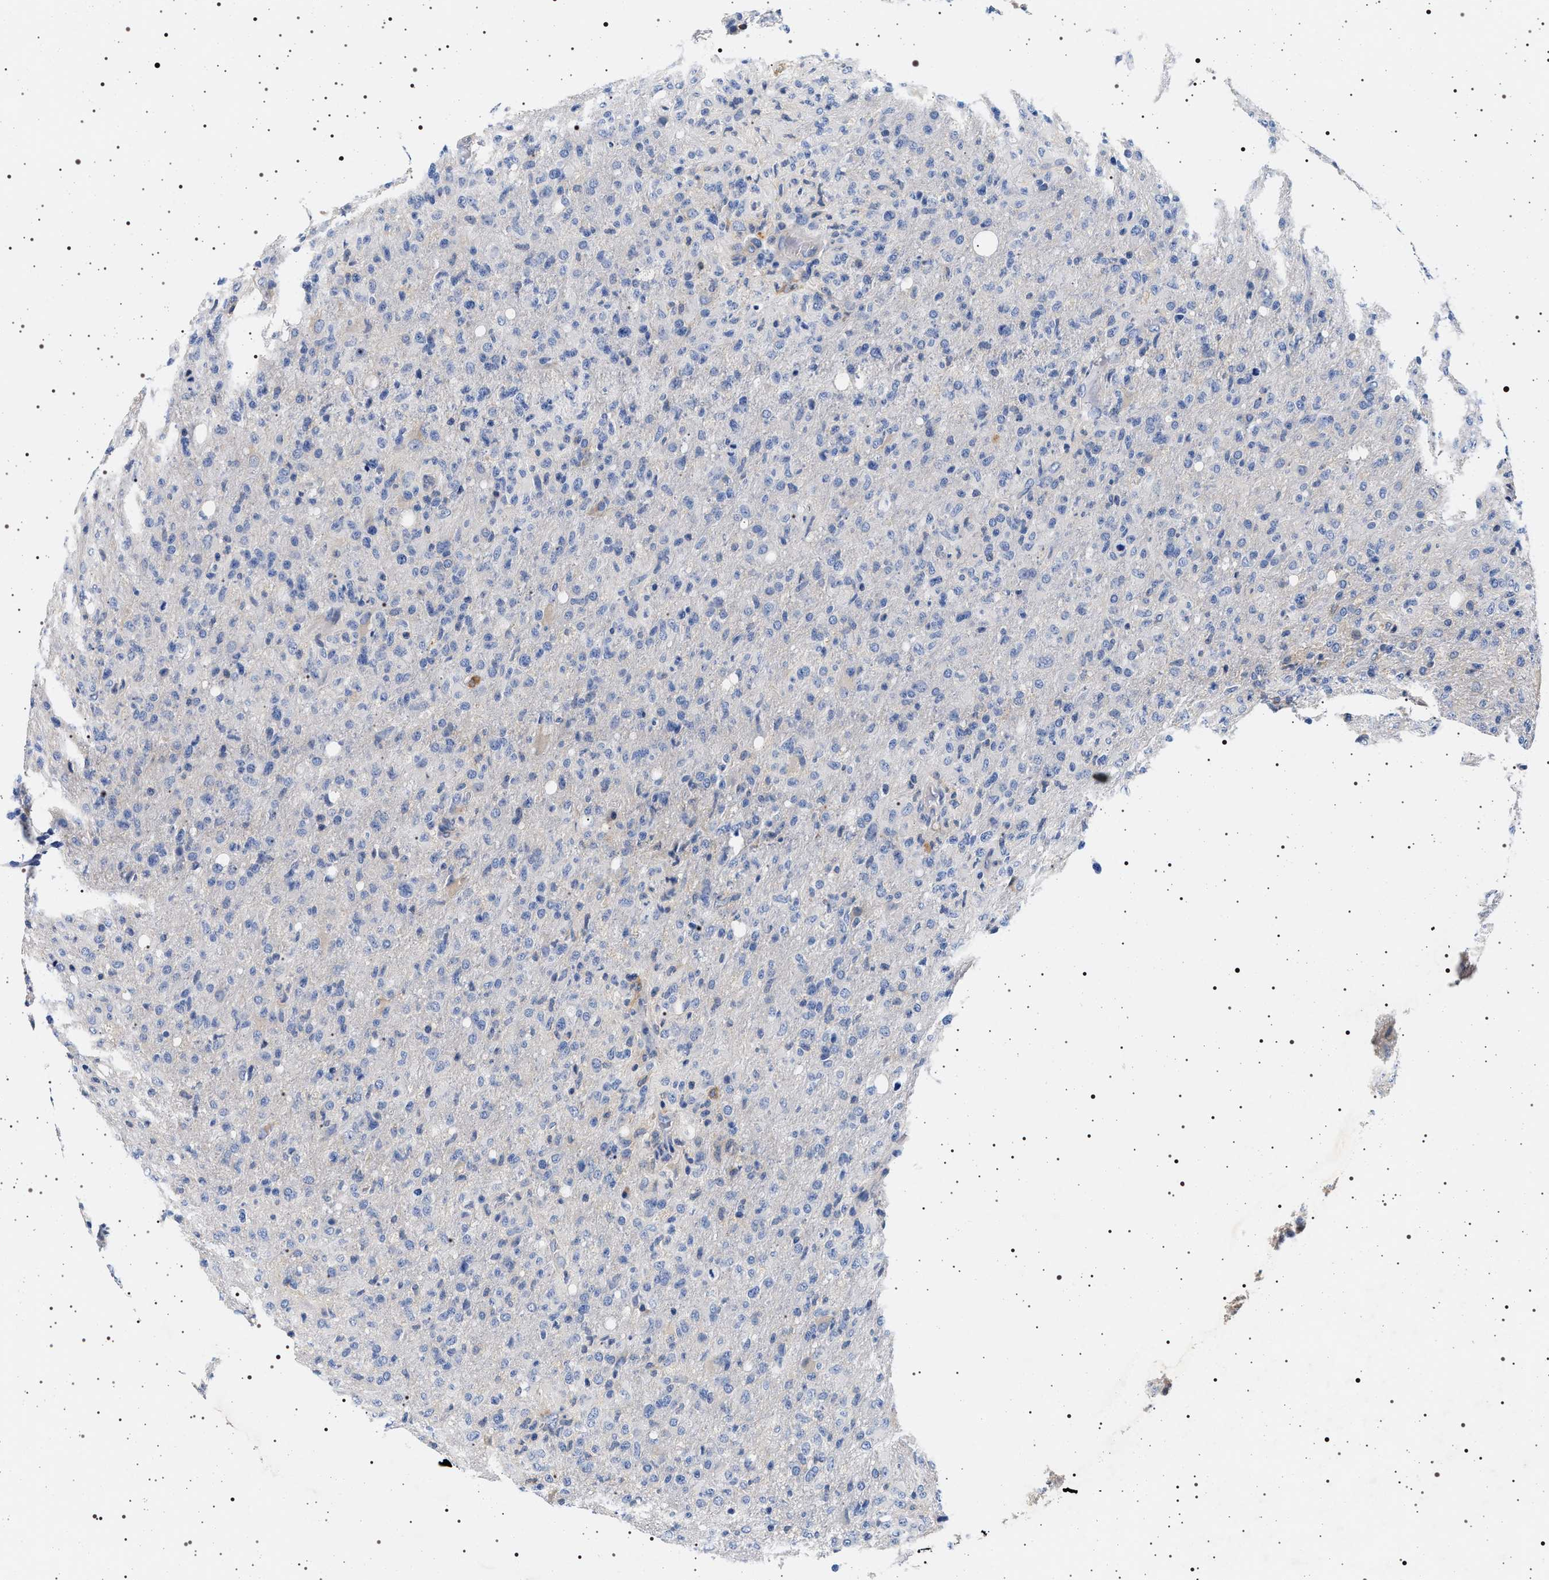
{"staining": {"intensity": "negative", "quantity": "none", "location": "none"}, "tissue": "glioma", "cell_type": "Tumor cells", "image_type": "cancer", "snomed": [{"axis": "morphology", "description": "Glioma, malignant, High grade"}, {"axis": "topography", "description": "Brain"}], "caption": "An IHC micrograph of glioma is shown. There is no staining in tumor cells of glioma.", "gene": "HSD17B1", "patient": {"sex": "female", "age": 57}}